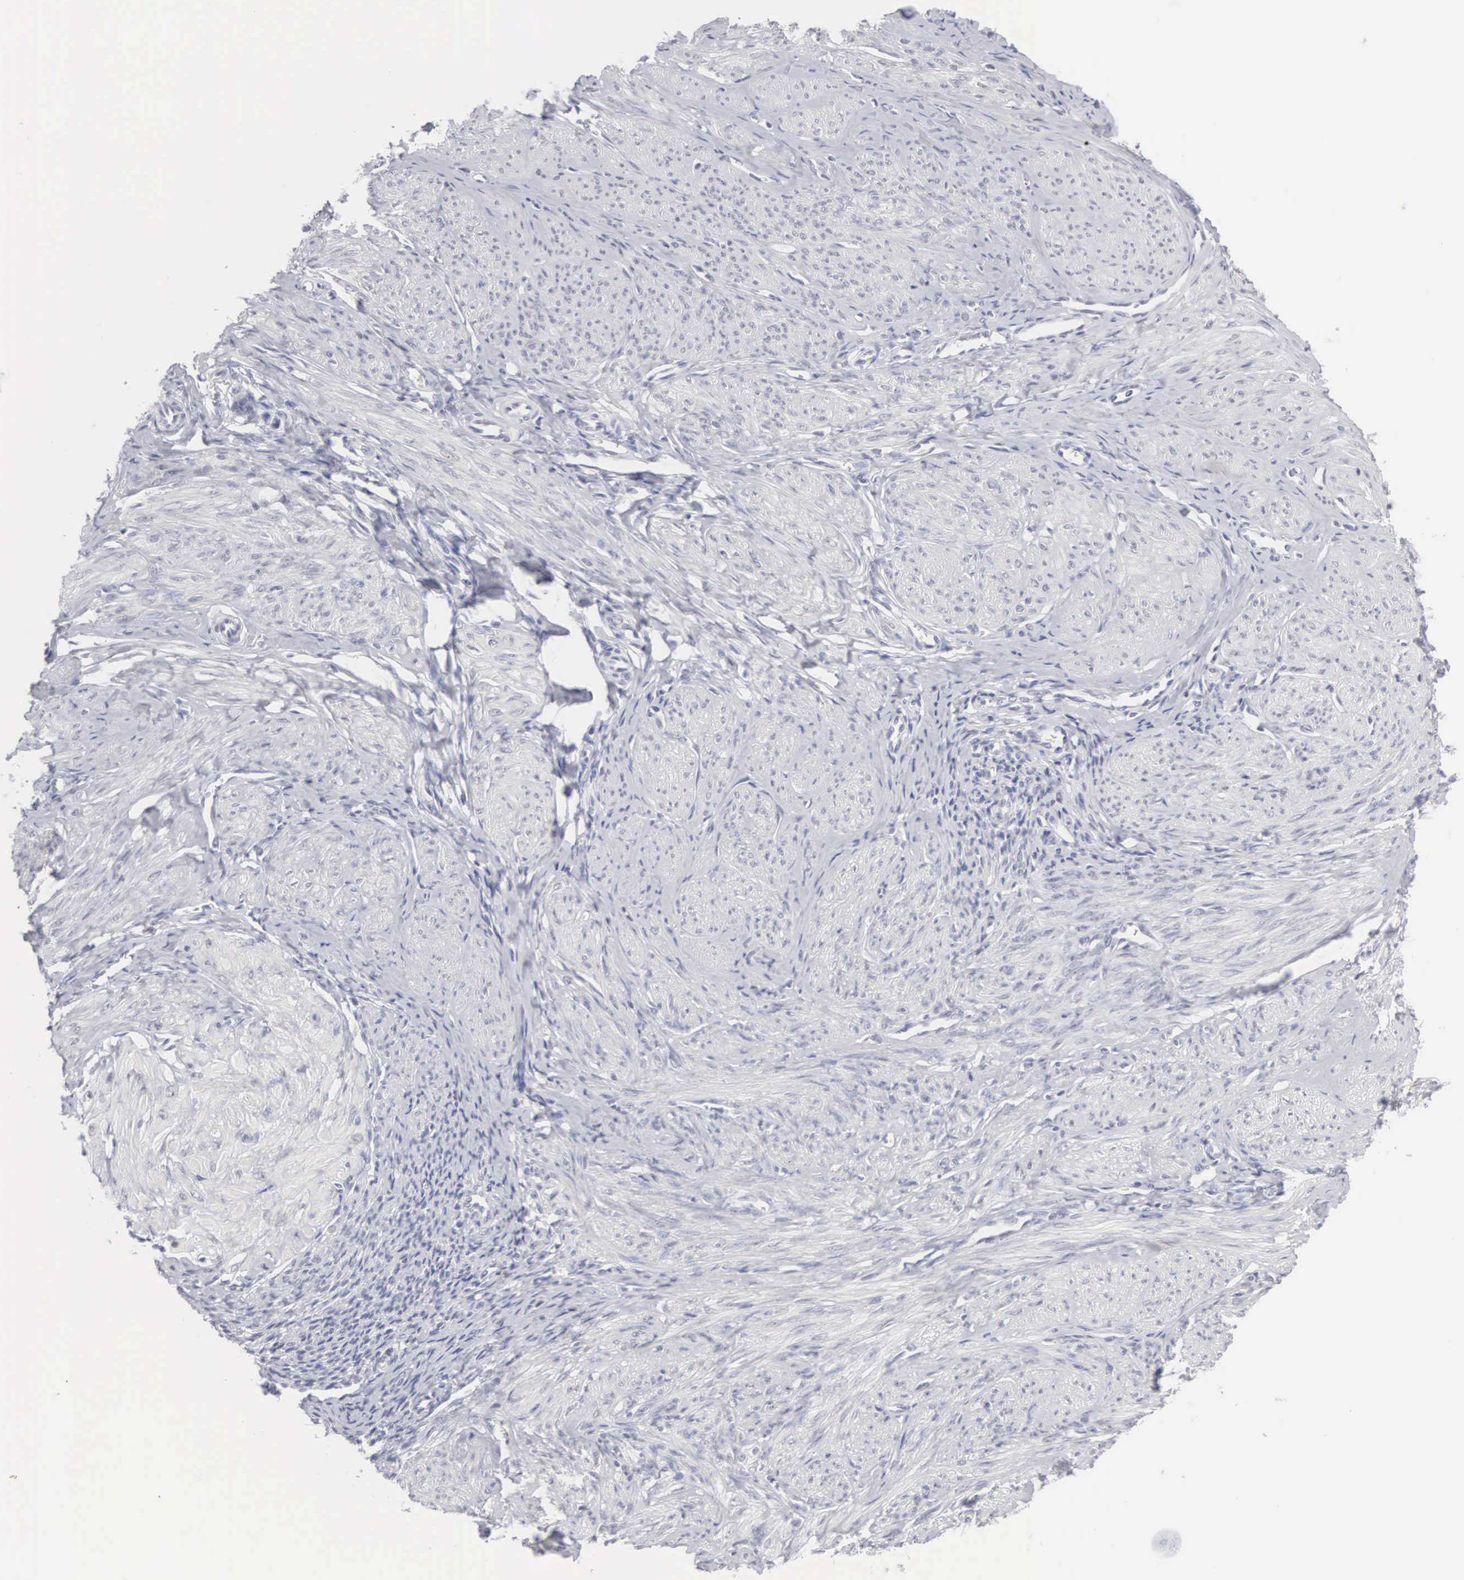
{"staining": {"intensity": "negative", "quantity": "none", "location": "none"}, "tissue": "smooth muscle", "cell_type": "Smooth muscle cells", "image_type": "normal", "snomed": [{"axis": "morphology", "description": "Normal tissue, NOS"}, {"axis": "topography", "description": "Uterus"}], "caption": "A micrograph of human smooth muscle is negative for staining in smooth muscle cells.", "gene": "MNAT1", "patient": {"sex": "female", "age": 45}}